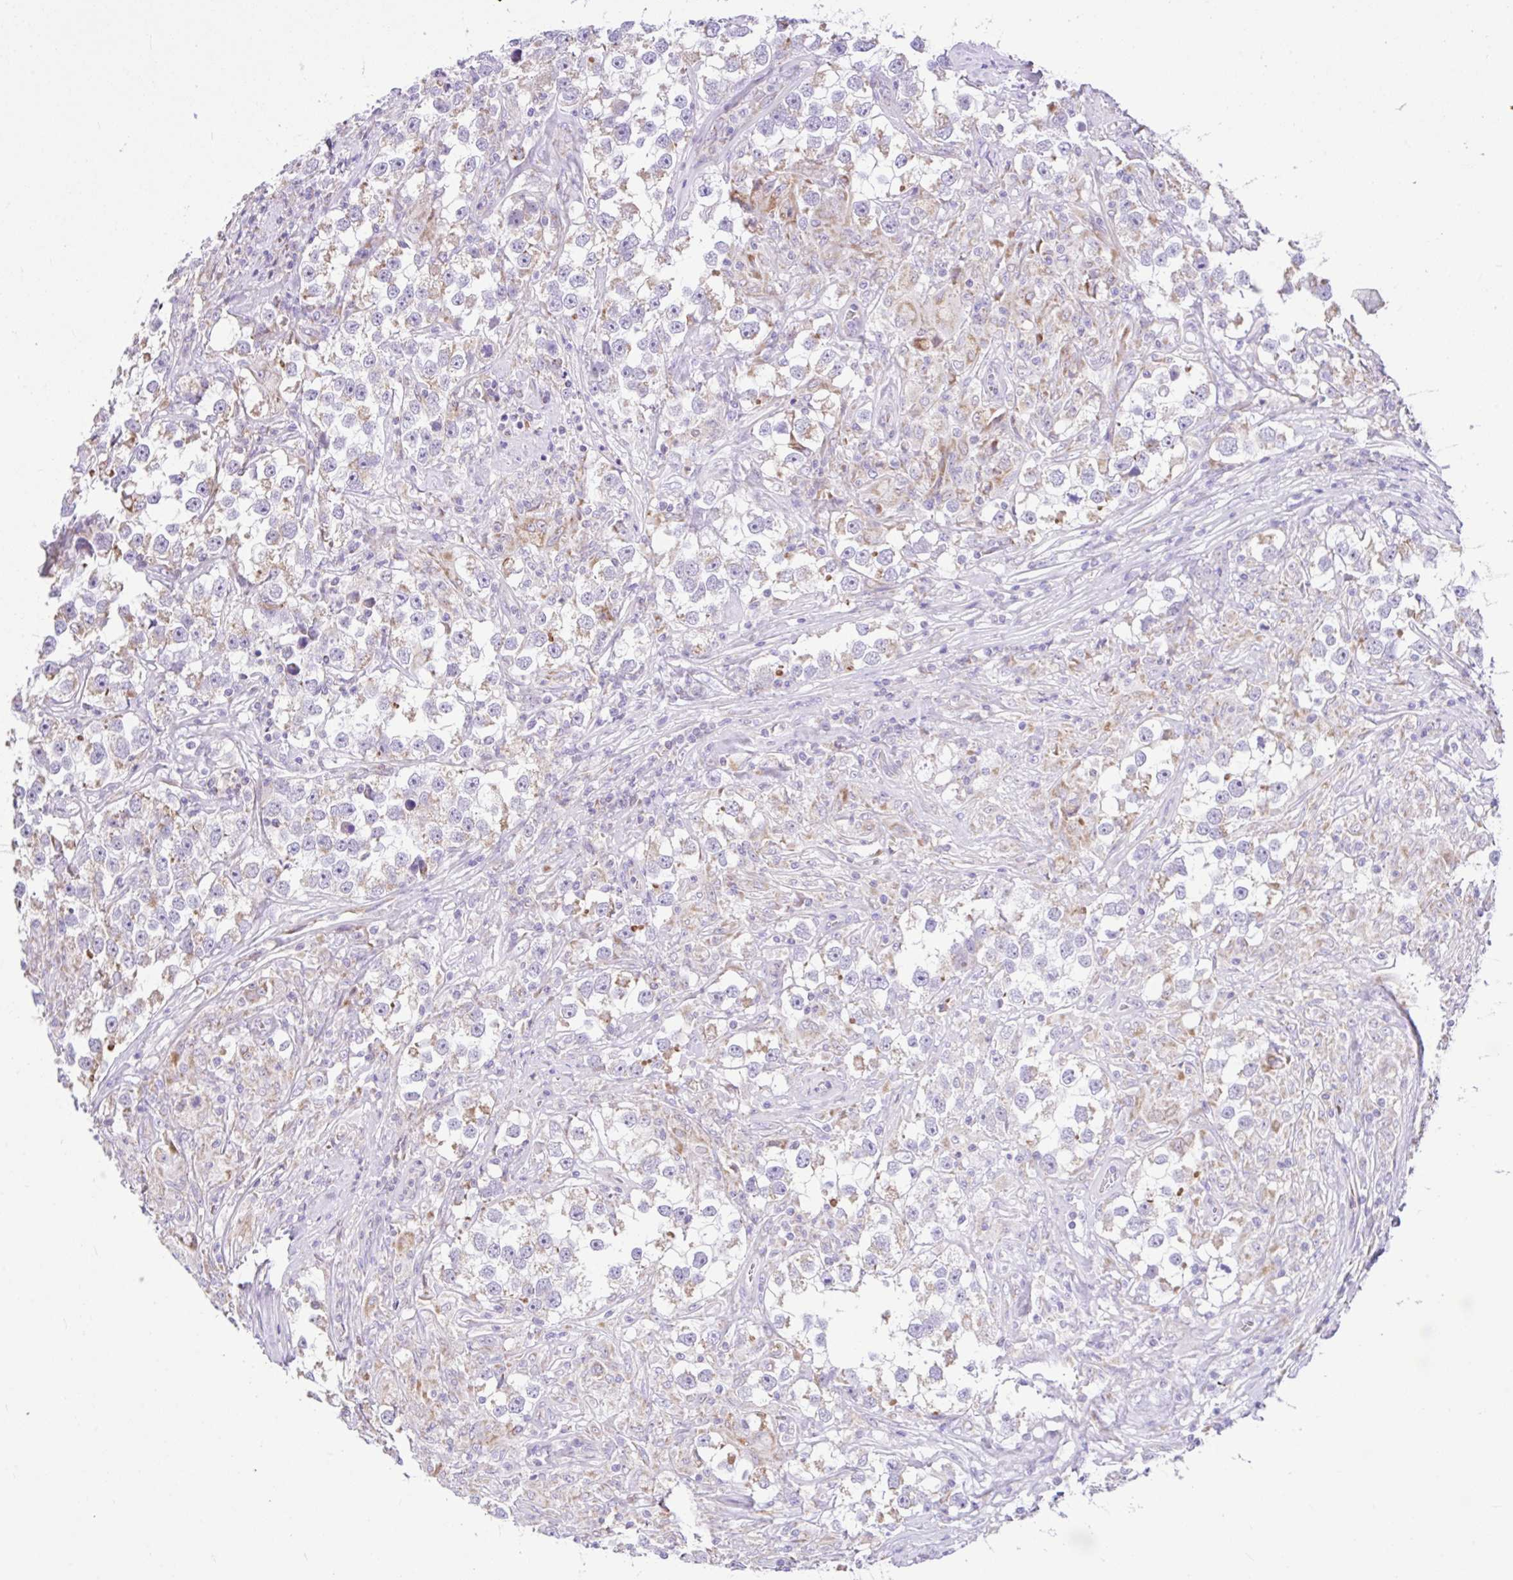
{"staining": {"intensity": "negative", "quantity": "none", "location": "none"}, "tissue": "testis cancer", "cell_type": "Tumor cells", "image_type": "cancer", "snomed": [{"axis": "morphology", "description": "Seminoma, NOS"}, {"axis": "topography", "description": "Testis"}], "caption": "Testis cancer (seminoma) stained for a protein using immunohistochemistry exhibits no expression tumor cells.", "gene": "NDUFS2", "patient": {"sex": "male", "age": 46}}